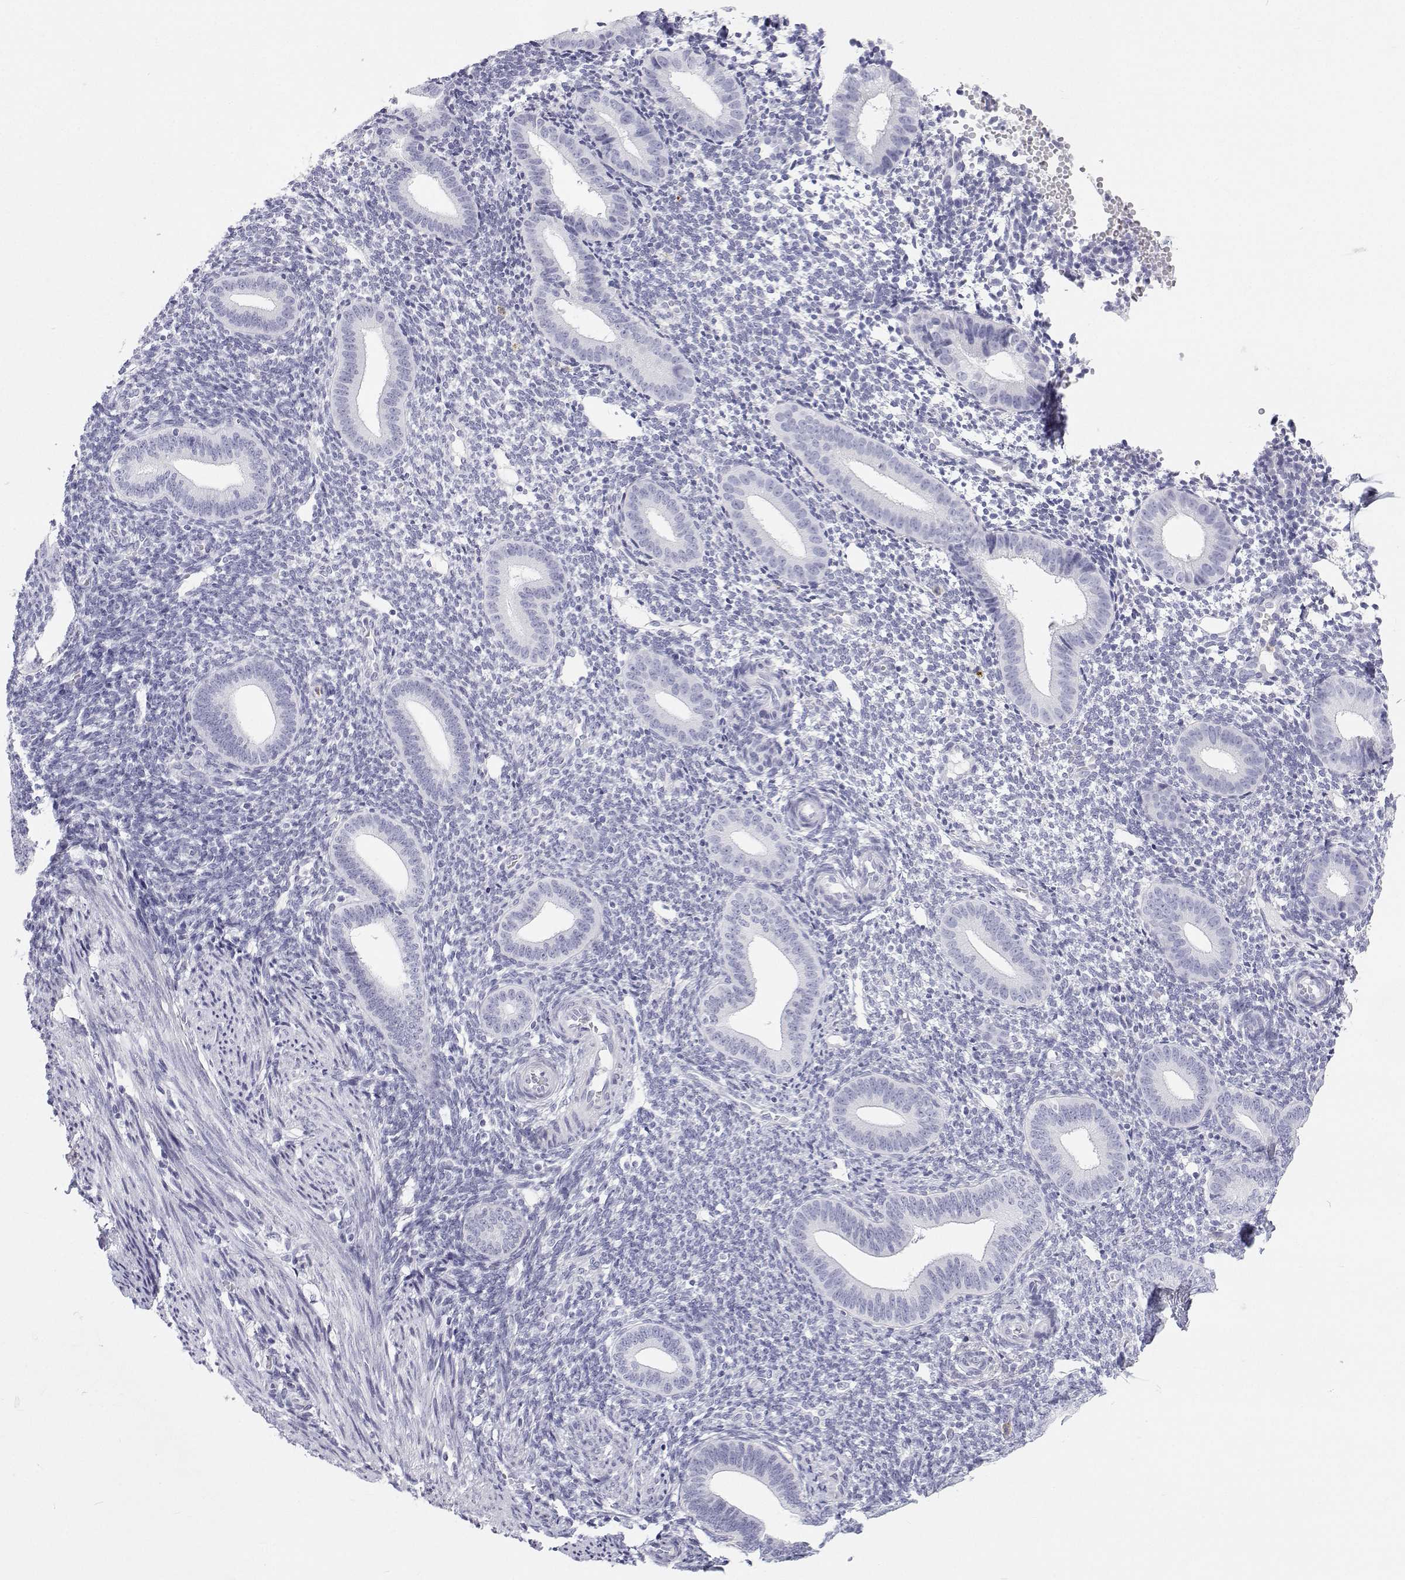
{"staining": {"intensity": "negative", "quantity": "none", "location": "none"}, "tissue": "endometrium", "cell_type": "Cells in endometrial stroma", "image_type": "normal", "snomed": [{"axis": "morphology", "description": "Normal tissue, NOS"}, {"axis": "topography", "description": "Endometrium"}], "caption": "This histopathology image is of unremarkable endometrium stained with immunohistochemistry to label a protein in brown with the nuclei are counter-stained blue. There is no staining in cells in endometrial stroma.", "gene": "SFTPB", "patient": {"sex": "female", "age": 40}}